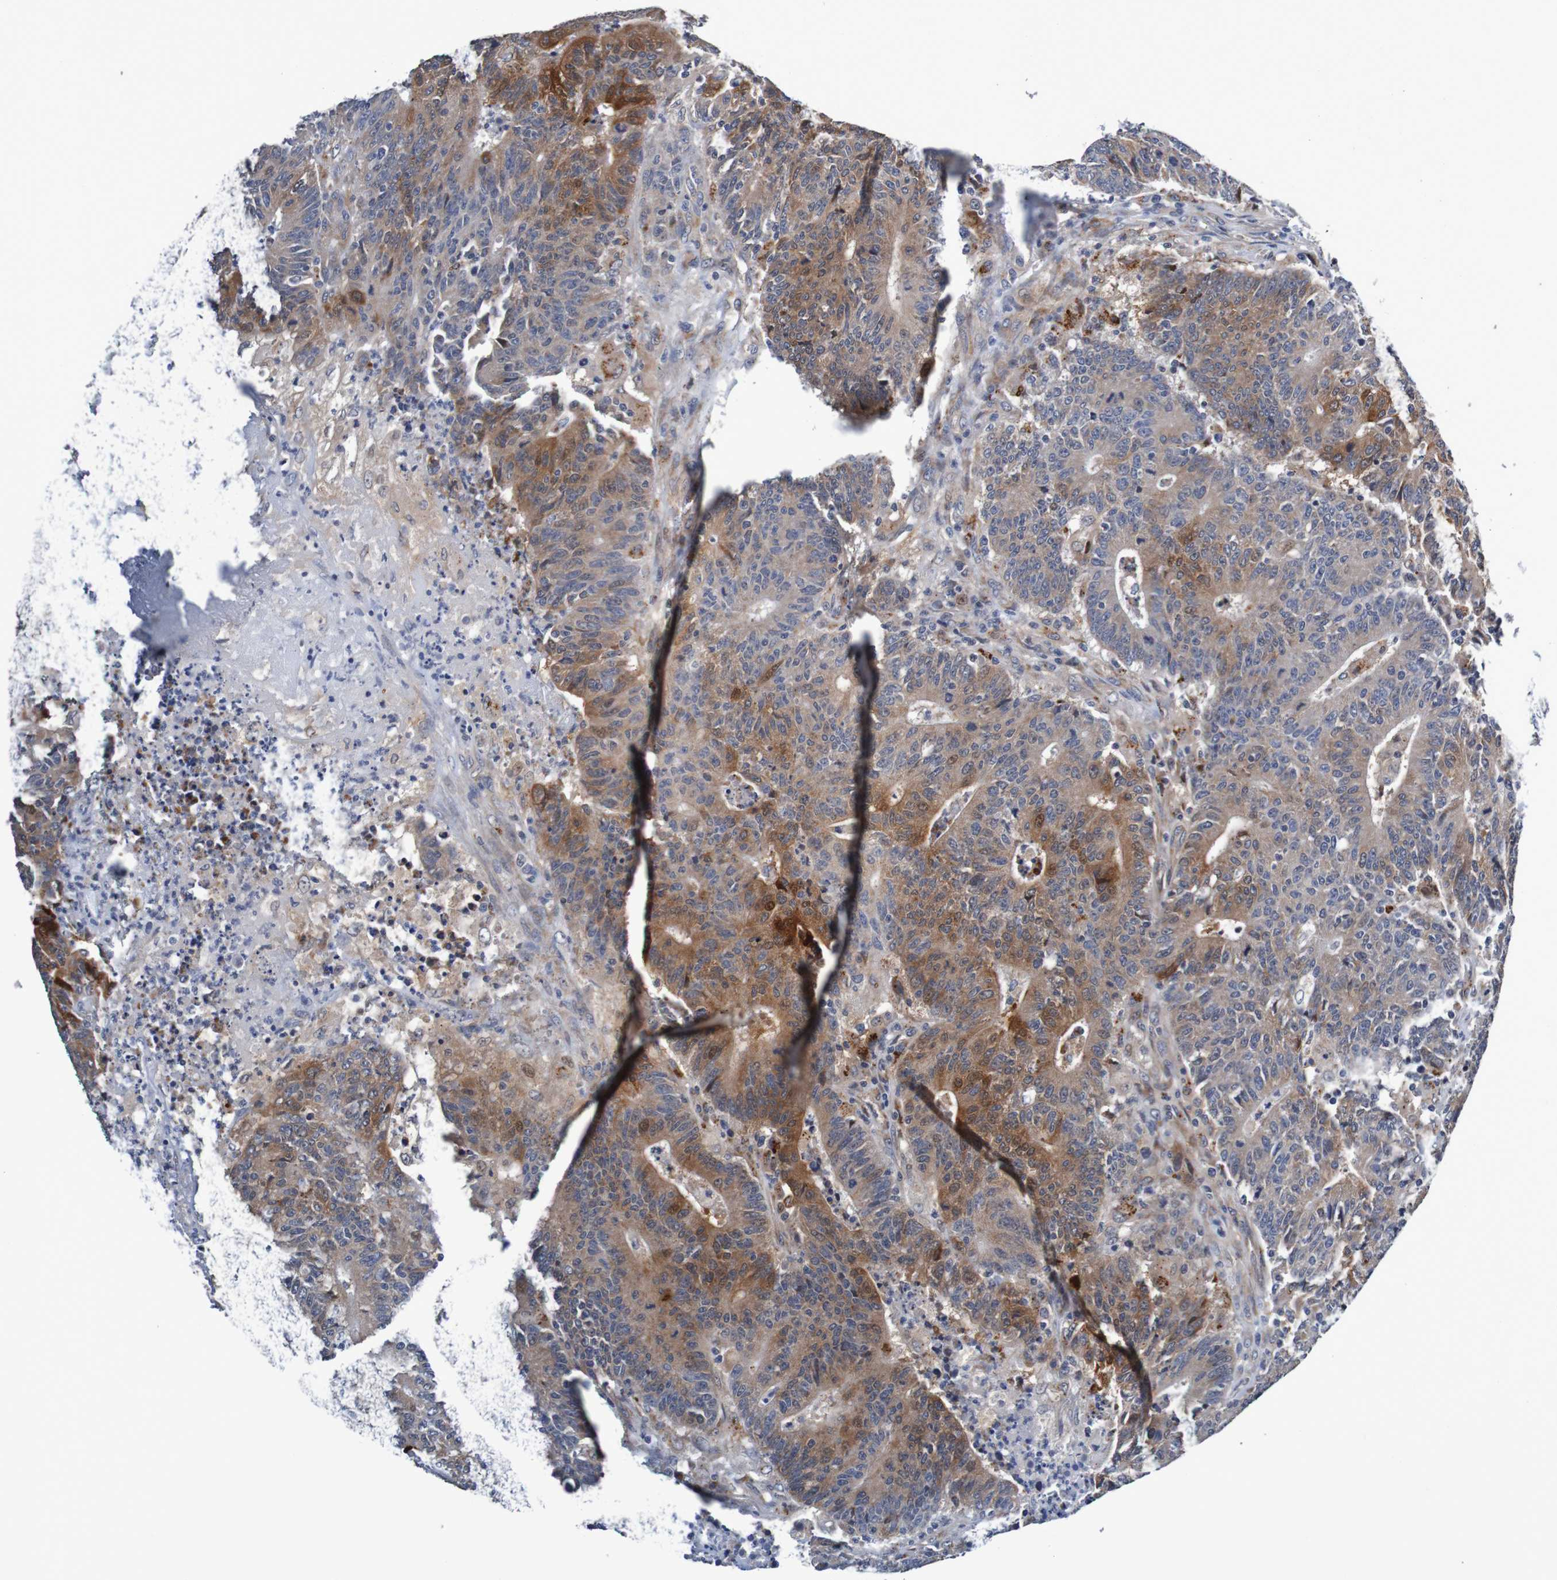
{"staining": {"intensity": "moderate", "quantity": ">75%", "location": "cytoplasmic/membranous"}, "tissue": "colorectal cancer", "cell_type": "Tumor cells", "image_type": "cancer", "snomed": [{"axis": "morphology", "description": "Normal tissue, NOS"}, {"axis": "morphology", "description": "Adenocarcinoma, NOS"}, {"axis": "topography", "description": "Colon"}], "caption": "This image shows IHC staining of colorectal adenocarcinoma, with medium moderate cytoplasmic/membranous positivity in approximately >75% of tumor cells.", "gene": "CPED1", "patient": {"sex": "female", "age": 75}}